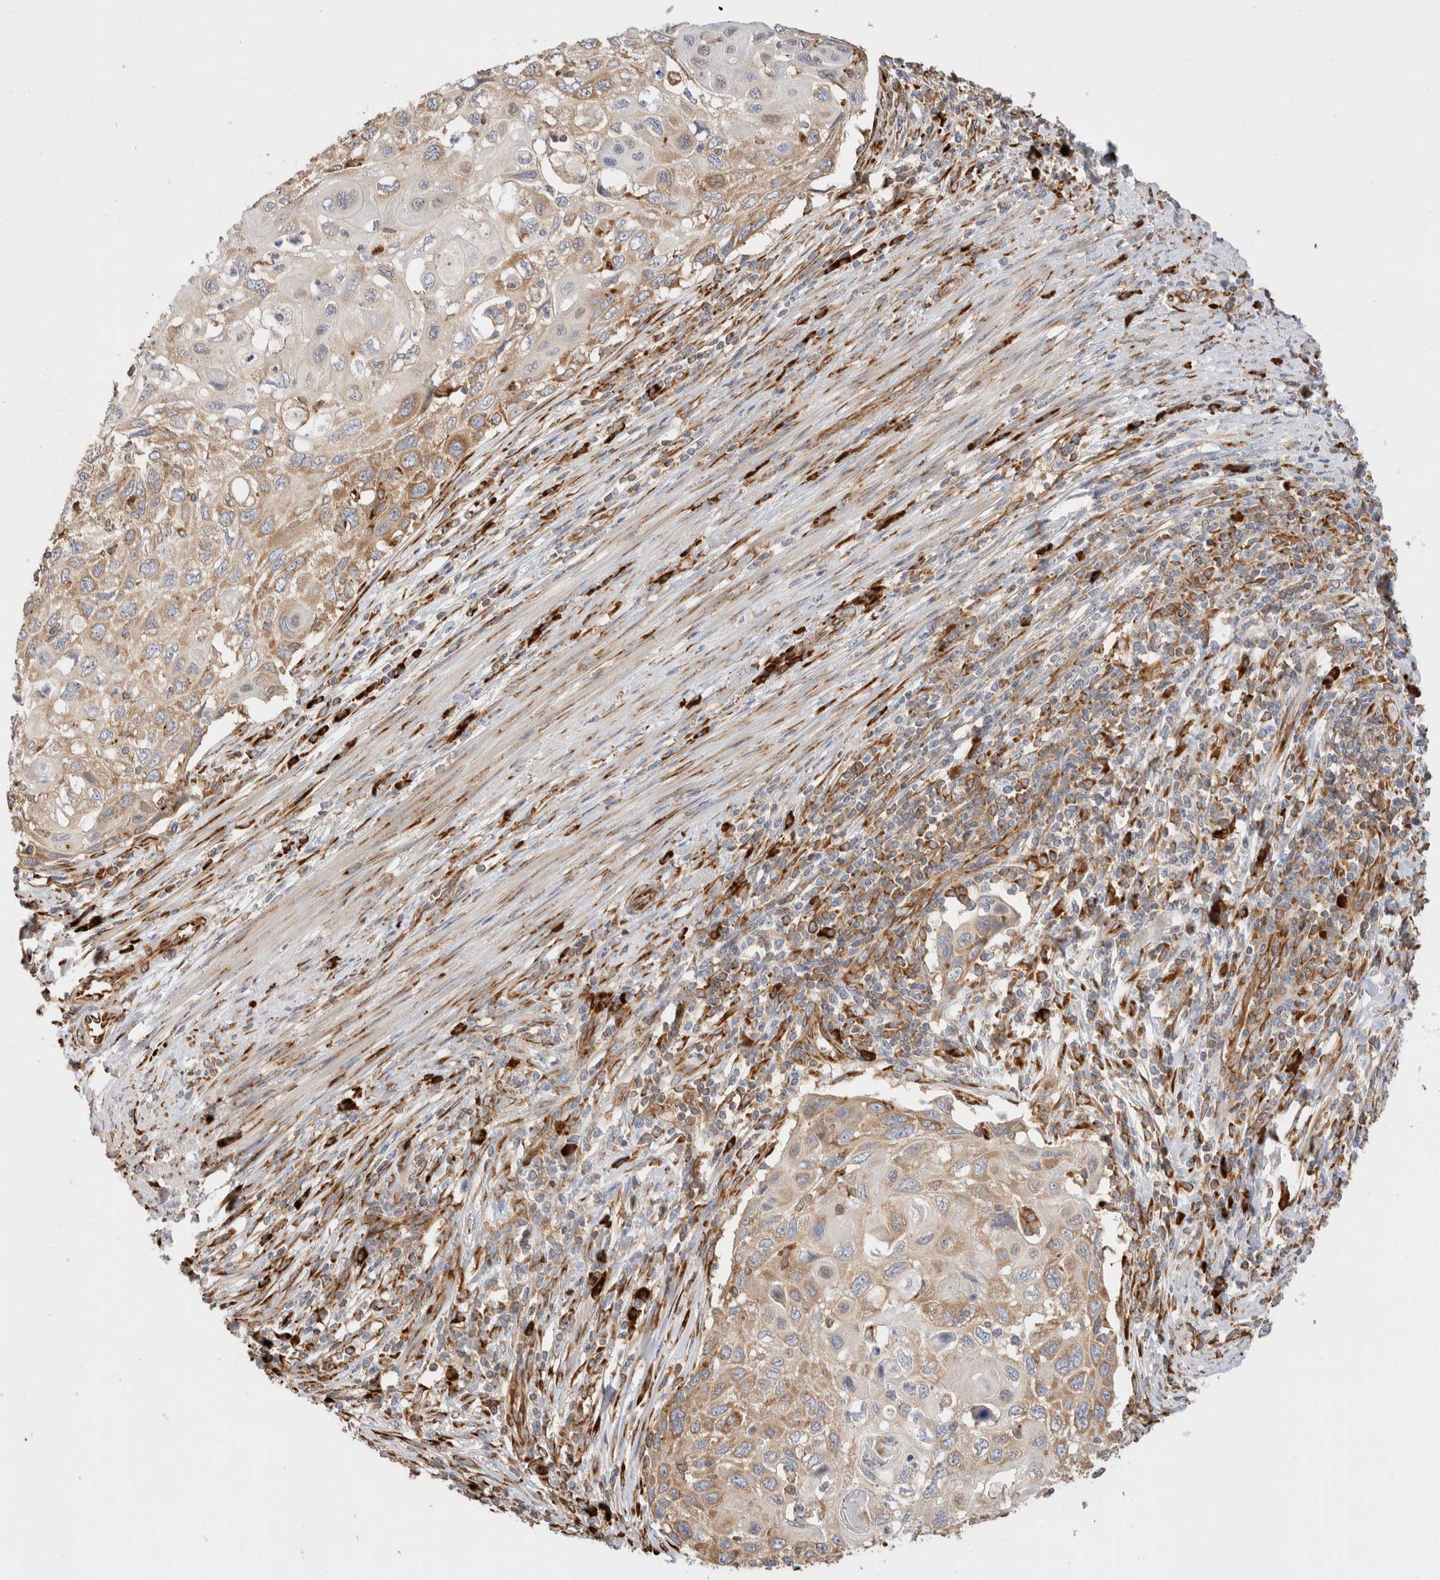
{"staining": {"intensity": "moderate", "quantity": ">75%", "location": "cytoplasmic/membranous"}, "tissue": "cervical cancer", "cell_type": "Tumor cells", "image_type": "cancer", "snomed": [{"axis": "morphology", "description": "Squamous cell carcinoma, NOS"}, {"axis": "topography", "description": "Cervix"}], "caption": "High-magnification brightfield microscopy of squamous cell carcinoma (cervical) stained with DAB (brown) and counterstained with hematoxylin (blue). tumor cells exhibit moderate cytoplasmic/membranous expression is present in approximately>75% of cells.", "gene": "ZC2HC1A", "patient": {"sex": "female", "age": 70}}